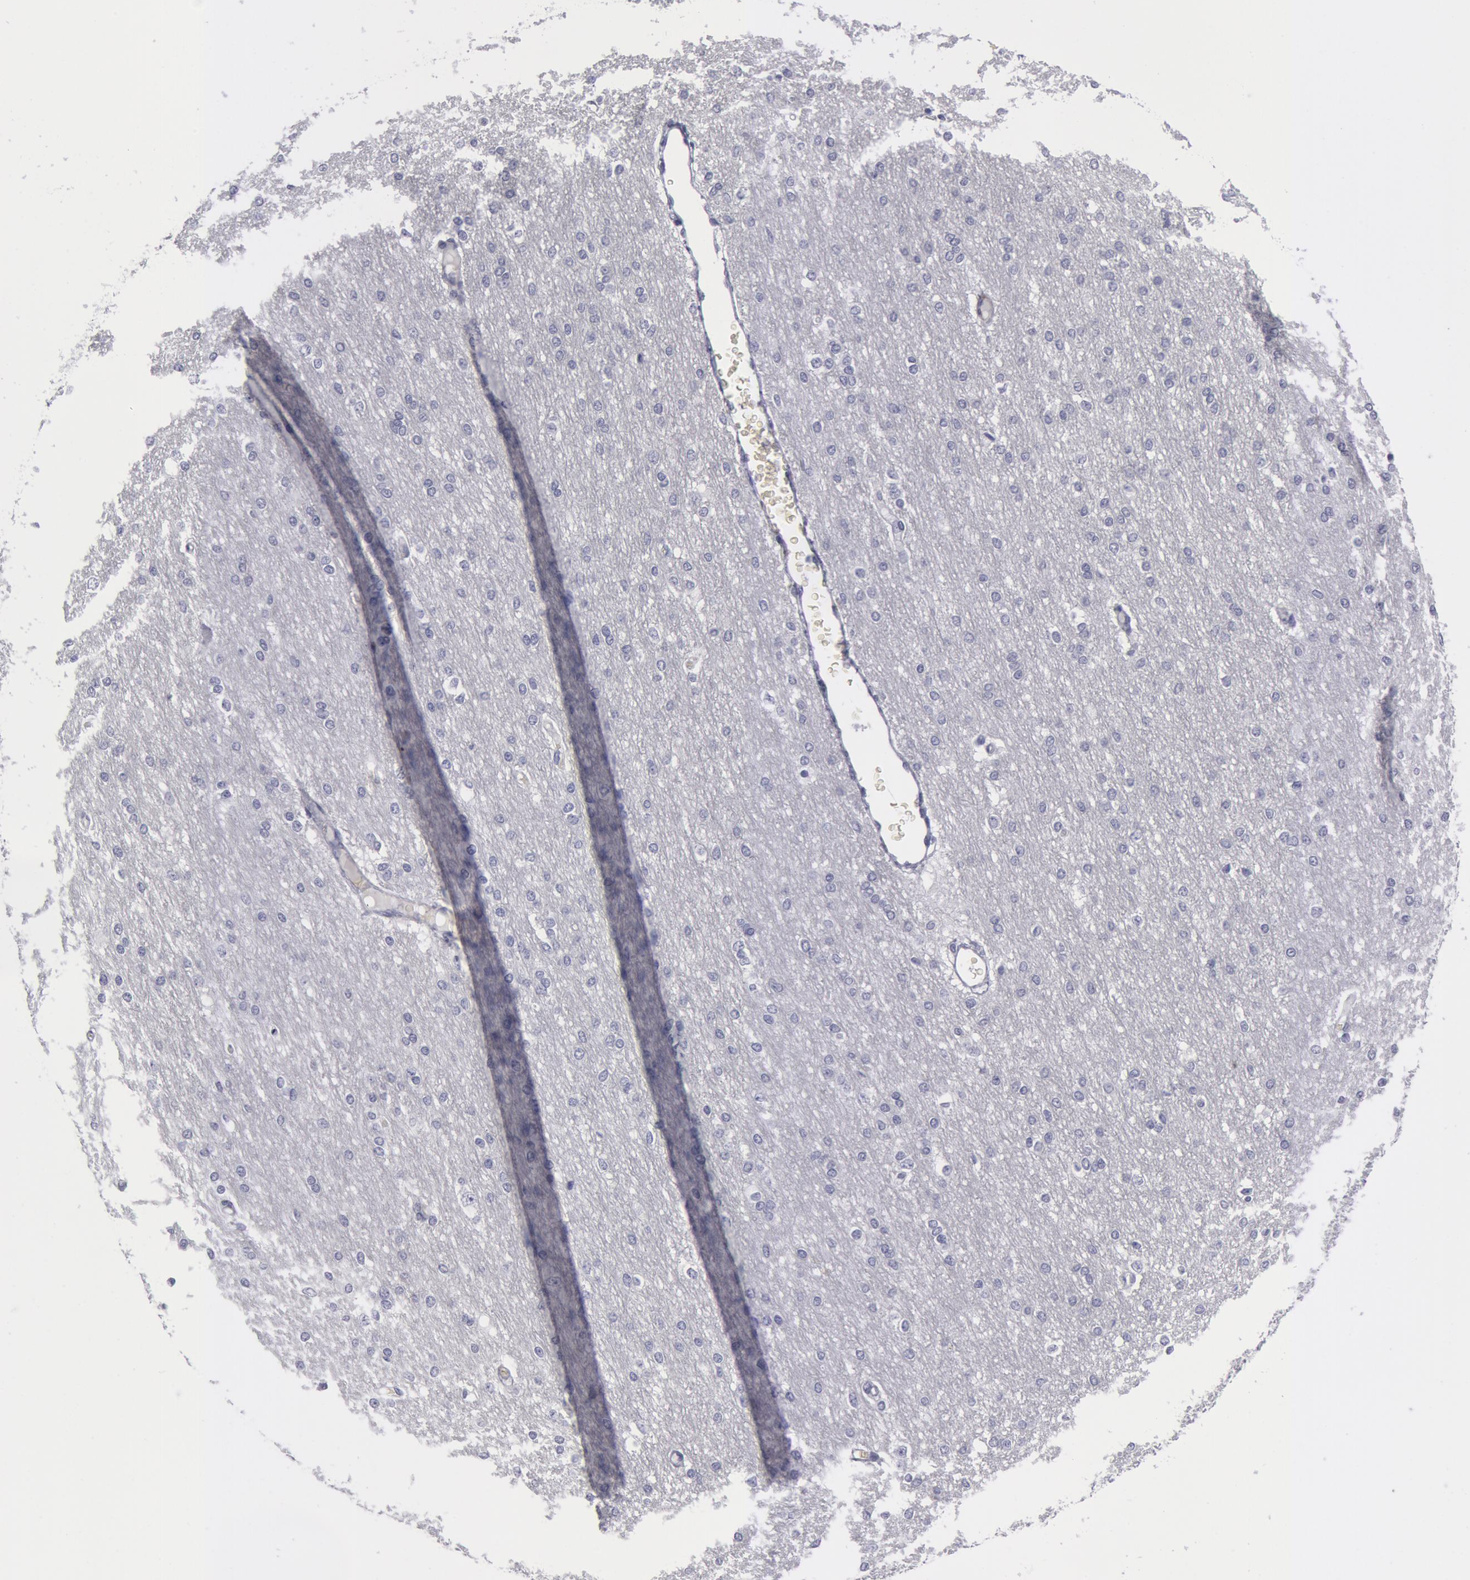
{"staining": {"intensity": "negative", "quantity": "none", "location": "none"}, "tissue": "cerebral cortex", "cell_type": "Endothelial cells", "image_type": "normal", "snomed": [{"axis": "morphology", "description": "Normal tissue, NOS"}, {"axis": "morphology", "description": "Inflammation, NOS"}, {"axis": "topography", "description": "Cerebral cortex"}], "caption": "An immunohistochemistry histopathology image of normal cerebral cortex is shown. There is no staining in endothelial cells of cerebral cortex.", "gene": "SMC1B", "patient": {"sex": "male", "age": 6}}